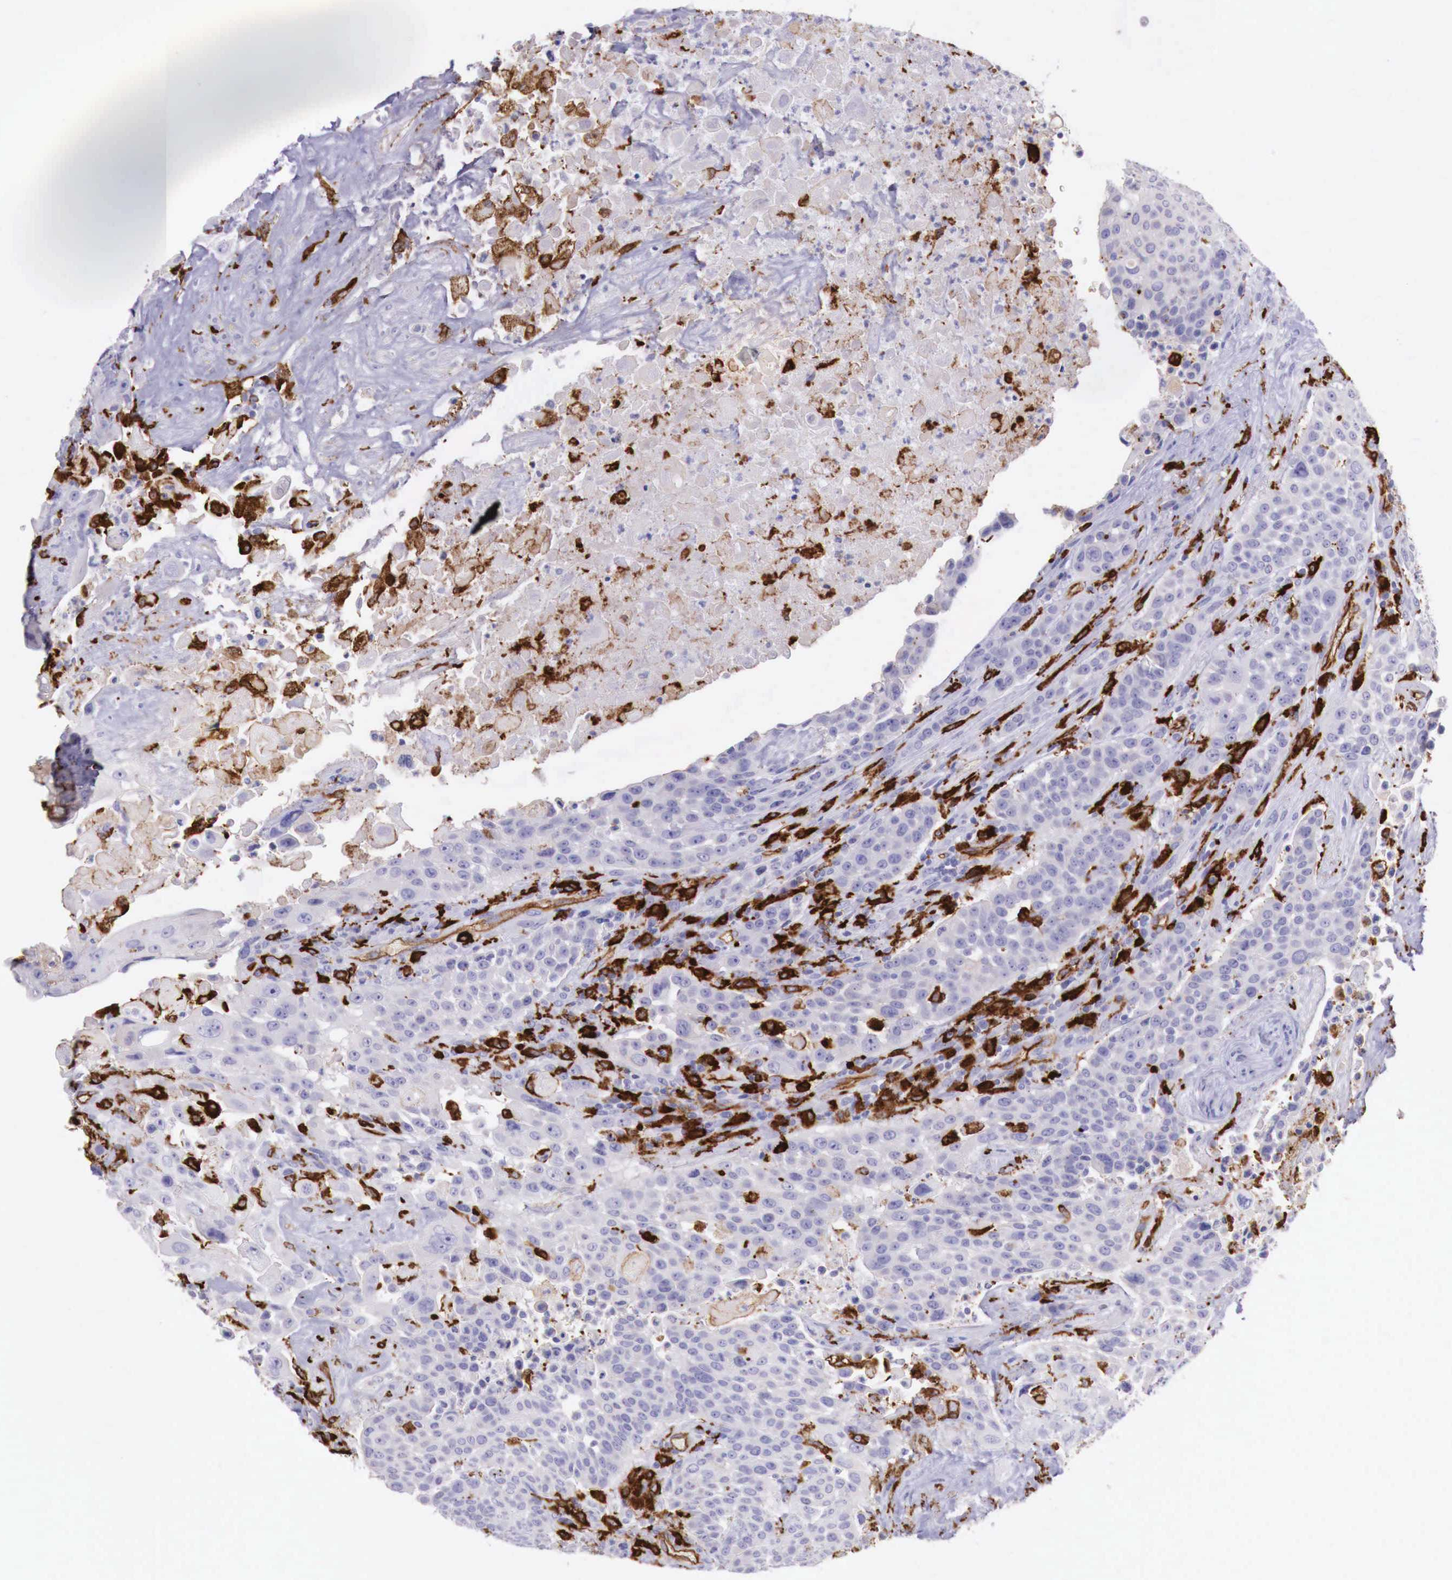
{"staining": {"intensity": "negative", "quantity": "none", "location": "none"}, "tissue": "urothelial cancer", "cell_type": "Tumor cells", "image_type": "cancer", "snomed": [{"axis": "morphology", "description": "Urothelial carcinoma, High grade"}, {"axis": "topography", "description": "Urinary bladder"}], "caption": "This is an immunohistochemistry (IHC) image of urothelial carcinoma (high-grade). There is no staining in tumor cells.", "gene": "MSR1", "patient": {"sex": "male", "age": 74}}